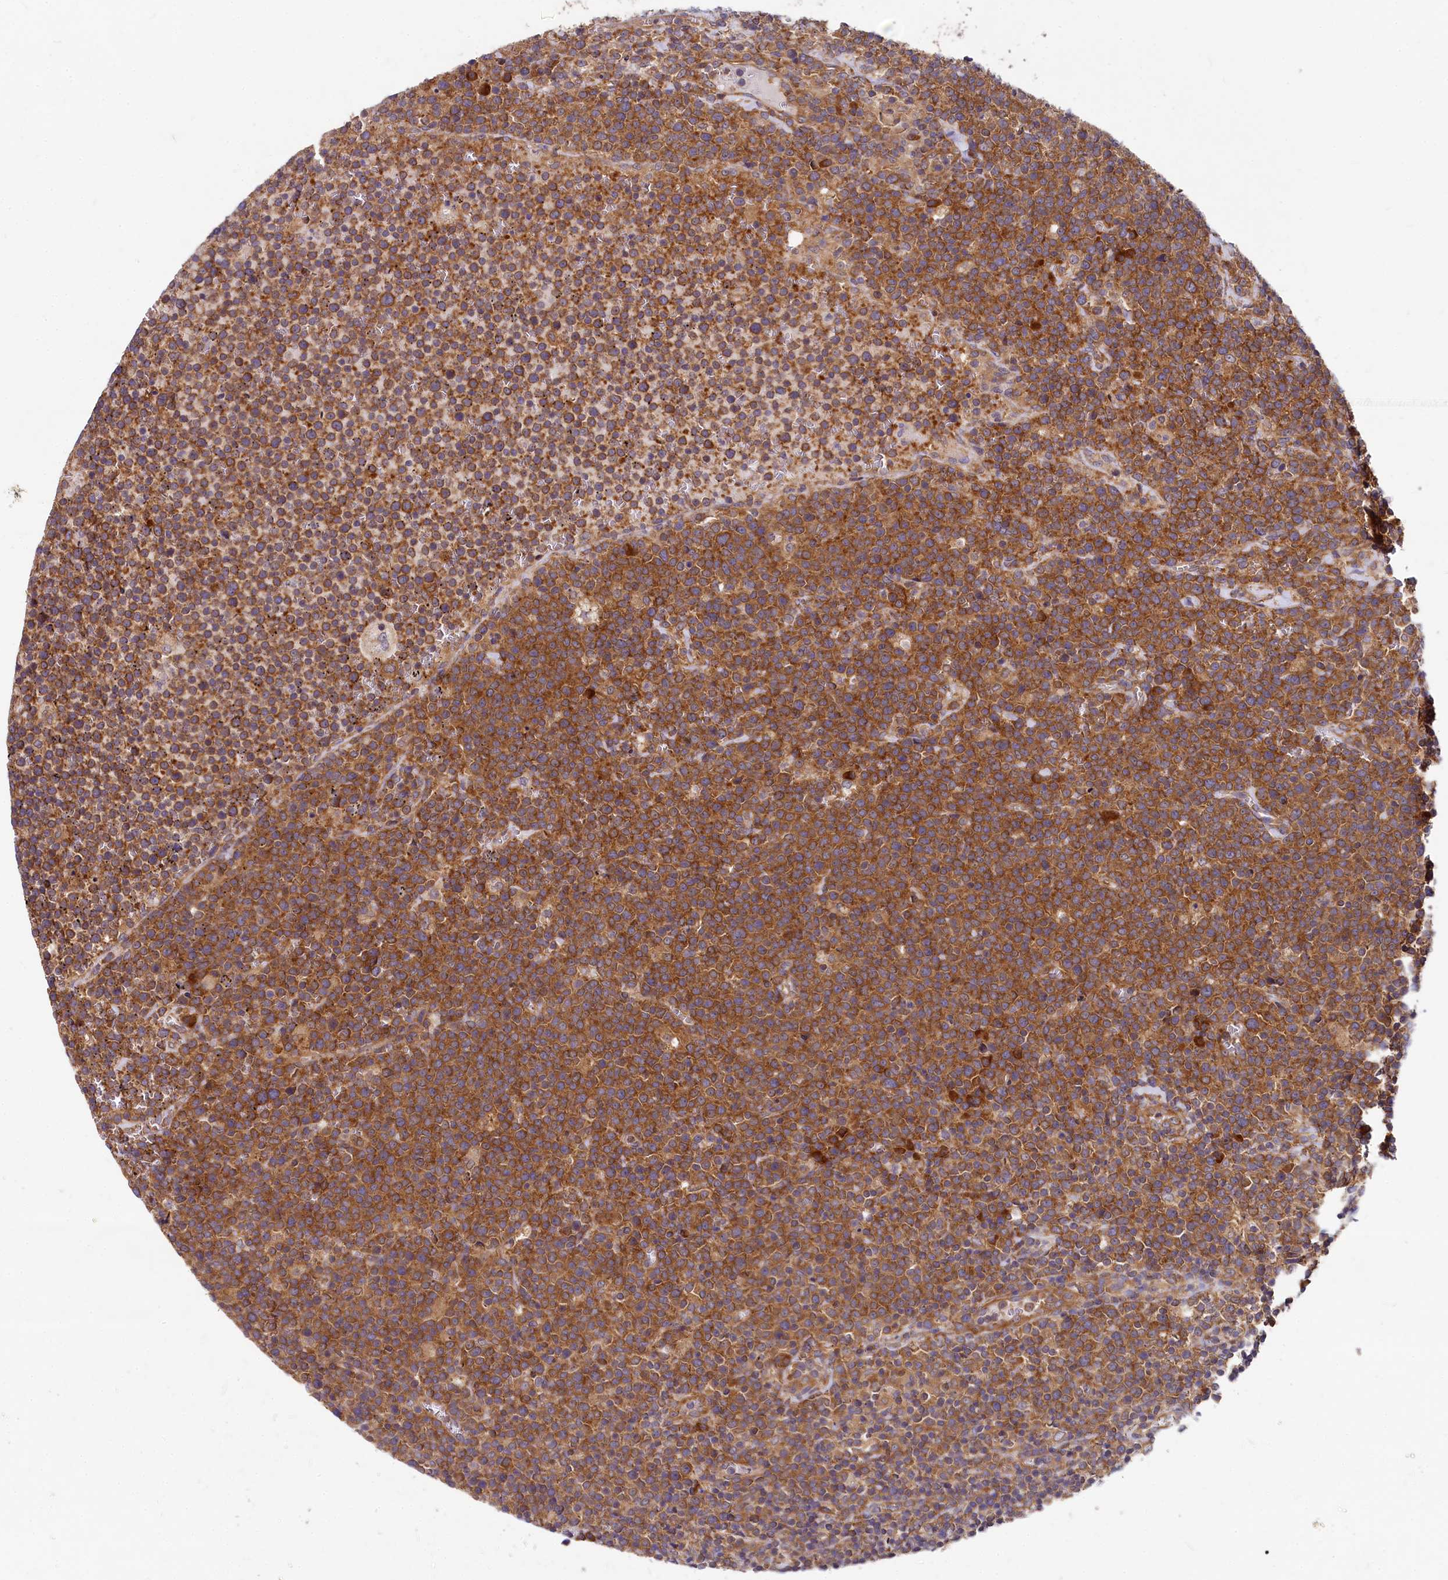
{"staining": {"intensity": "strong", "quantity": ">75%", "location": "cytoplasmic/membranous"}, "tissue": "lymphoma", "cell_type": "Tumor cells", "image_type": "cancer", "snomed": [{"axis": "morphology", "description": "Malignant lymphoma, non-Hodgkin's type, High grade"}, {"axis": "topography", "description": "Lymph node"}], "caption": "The immunohistochemical stain highlights strong cytoplasmic/membranous staining in tumor cells of lymphoma tissue.", "gene": "EIF2B2", "patient": {"sex": "male", "age": 61}}